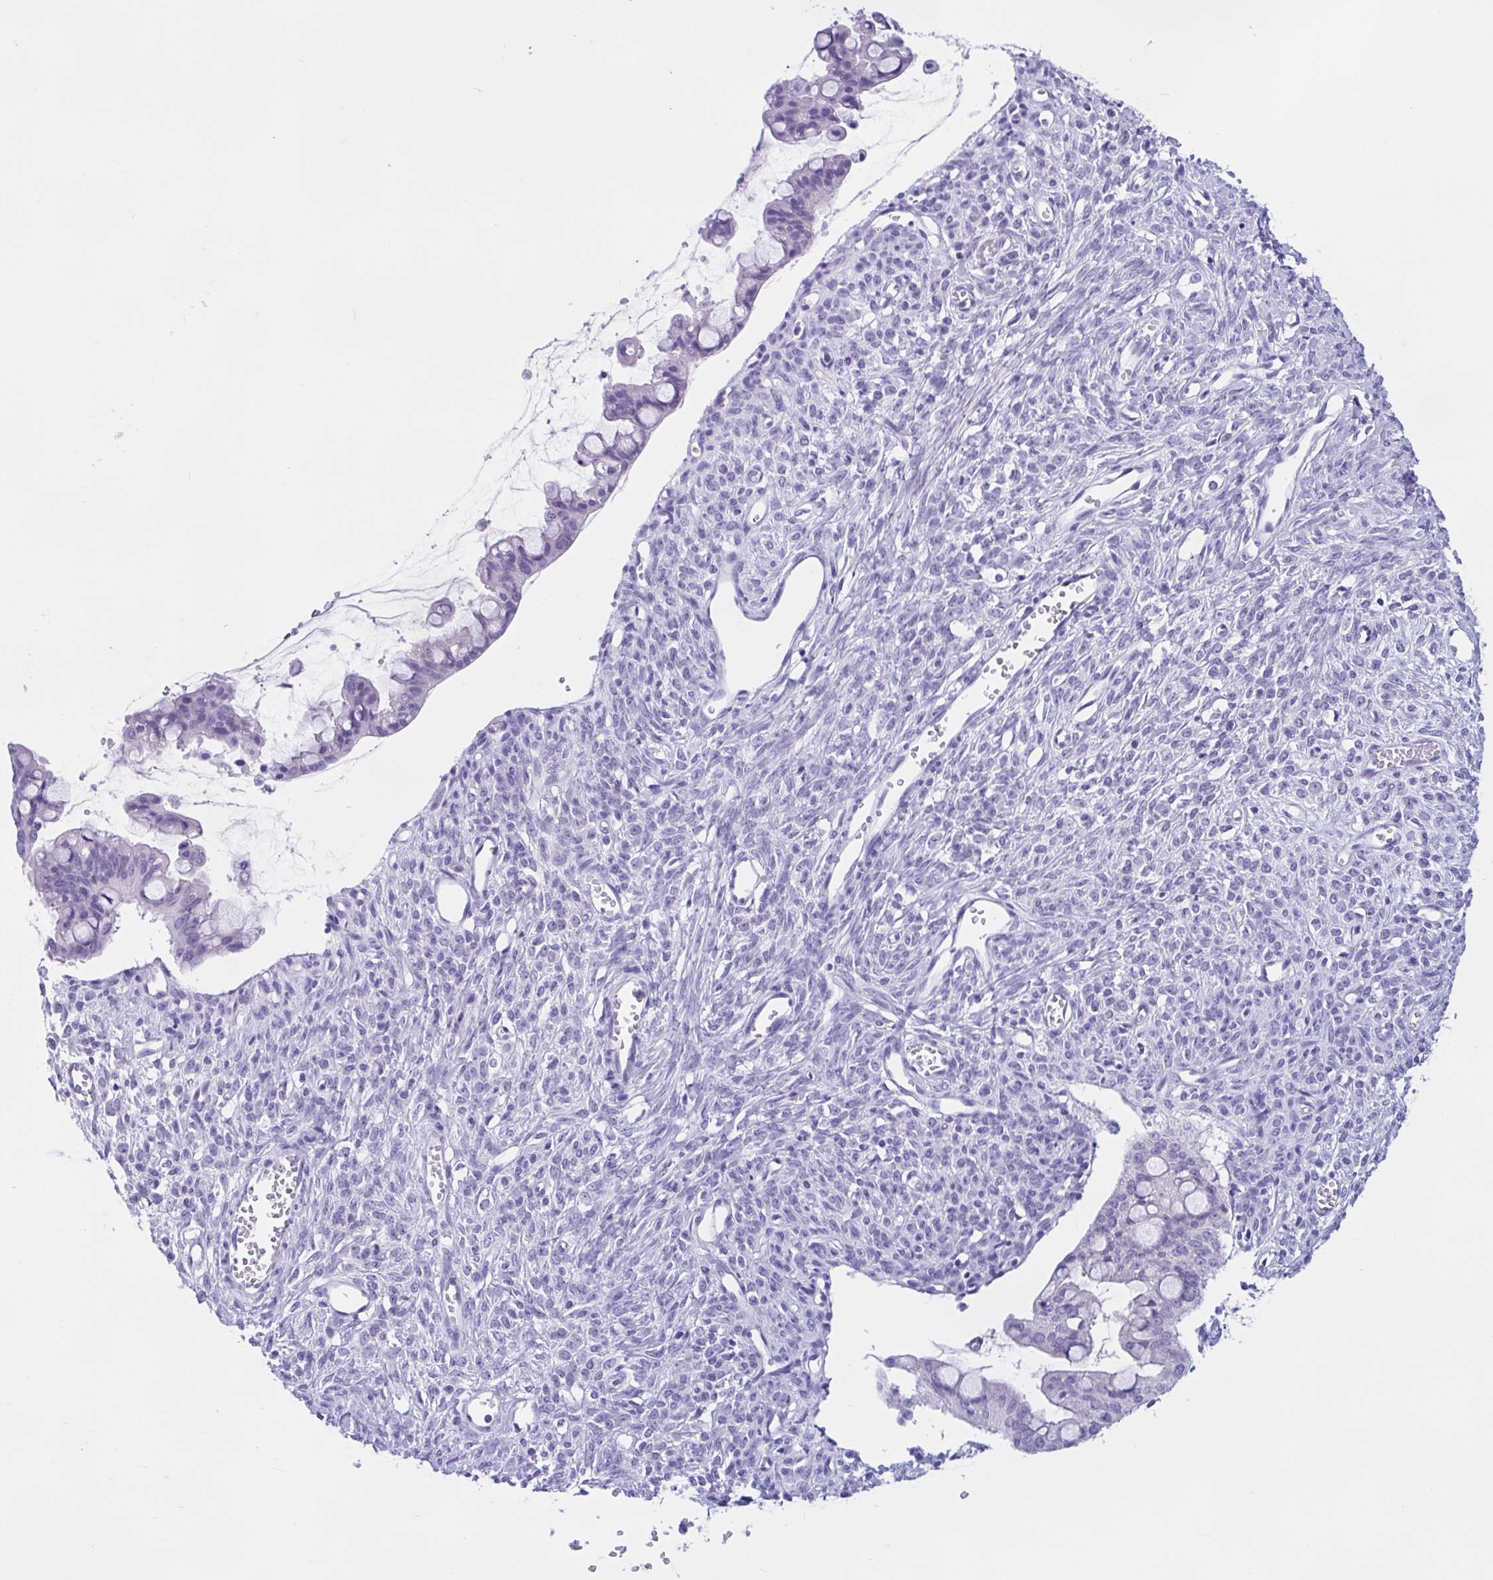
{"staining": {"intensity": "negative", "quantity": "none", "location": "none"}, "tissue": "ovarian cancer", "cell_type": "Tumor cells", "image_type": "cancer", "snomed": [{"axis": "morphology", "description": "Cystadenocarcinoma, mucinous, NOS"}, {"axis": "topography", "description": "Ovary"}], "caption": "Immunohistochemistry histopathology image of mucinous cystadenocarcinoma (ovarian) stained for a protein (brown), which displays no positivity in tumor cells.", "gene": "ZNF319", "patient": {"sex": "female", "age": 73}}